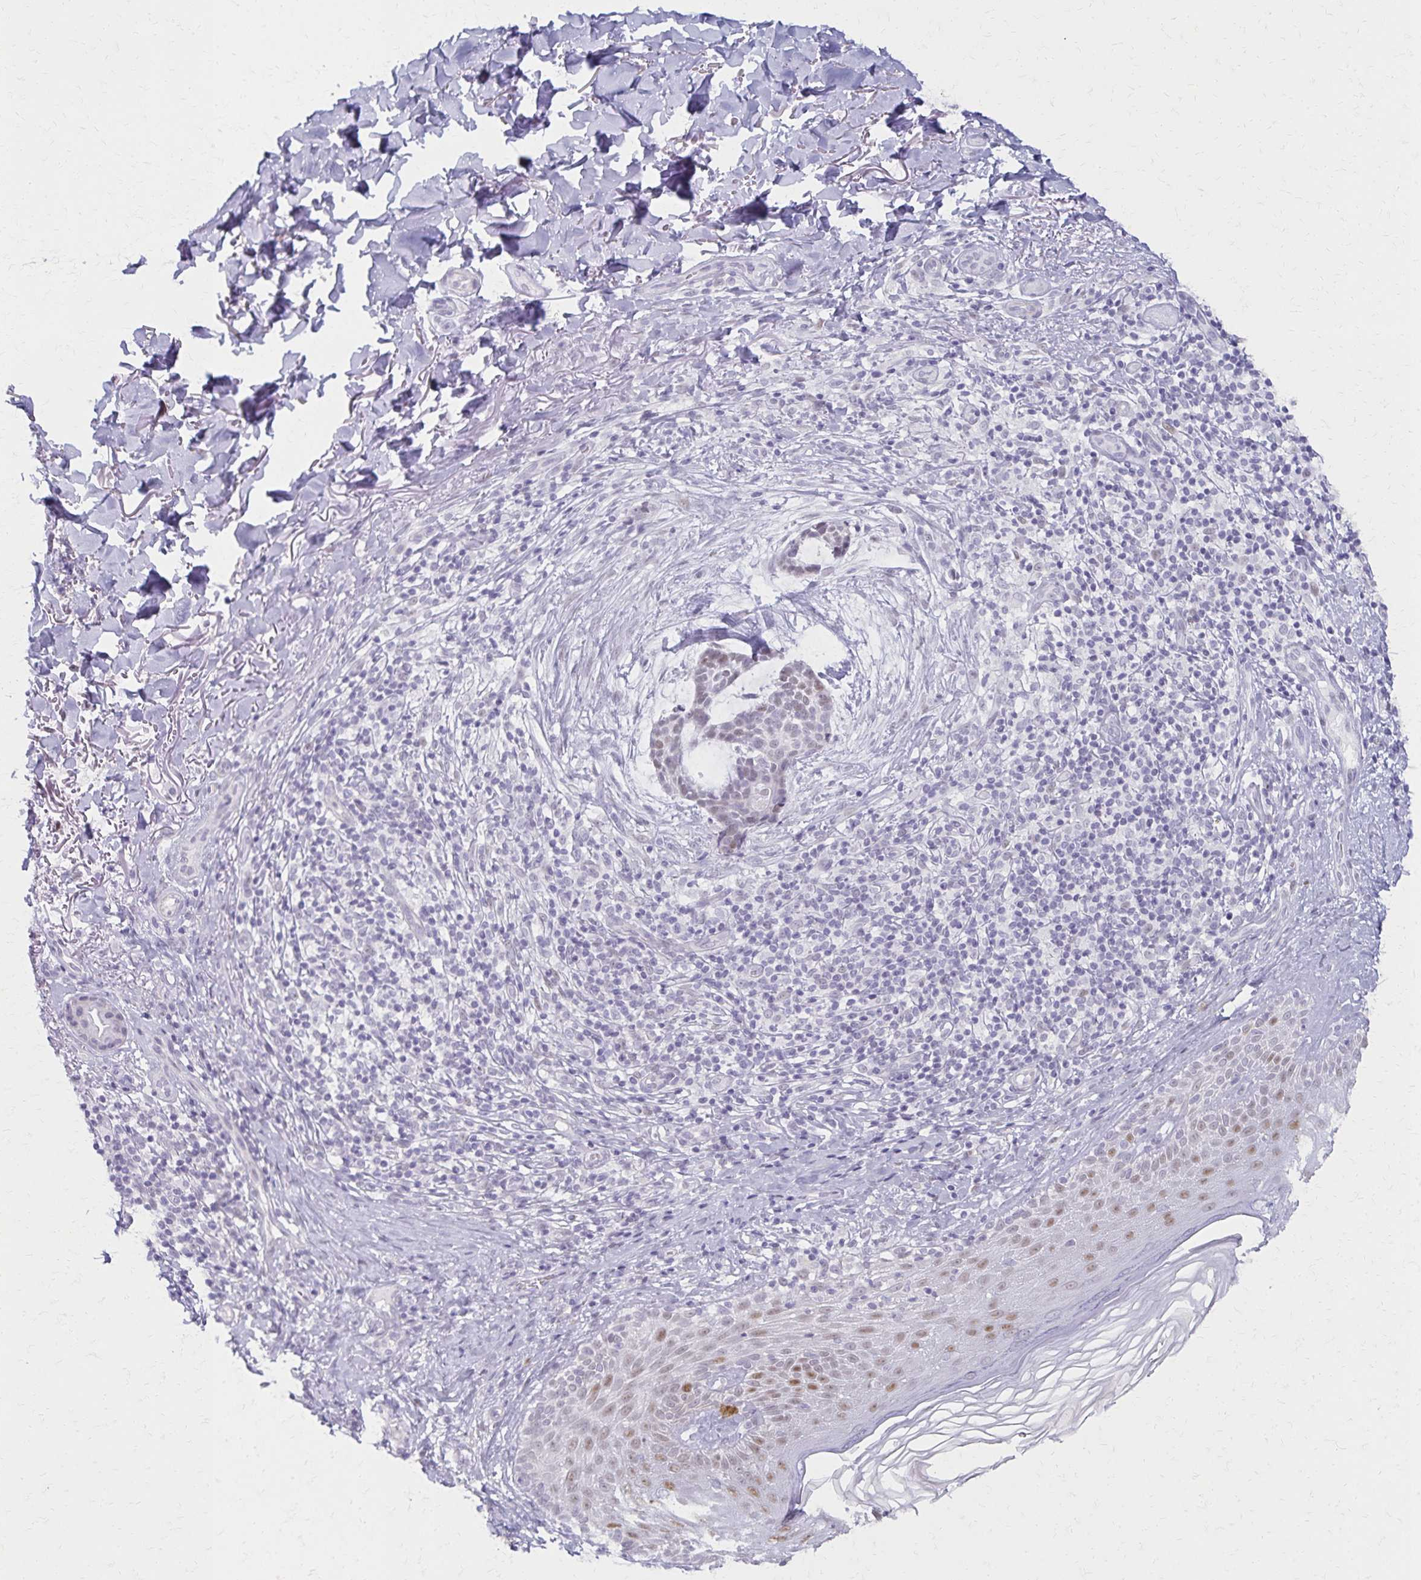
{"staining": {"intensity": "weak", "quantity": "<25%", "location": "nuclear"}, "tissue": "skin cancer", "cell_type": "Tumor cells", "image_type": "cancer", "snomed": [{"axis": "morphology", "description": "Basal cell carcinoma"}, {"axis": "topography", "description": "Skin"}], "caption": "IHC histopathology image of neoplastic tissue: basal cell carcinoma (skin) stained with DAB displays no significant protein positivity in tumor cells. (Immunohistochemistry, brightfield microscopy, high magnification).", "gene": "MORC4", "patient": {"sex": "male", "age": 64}}